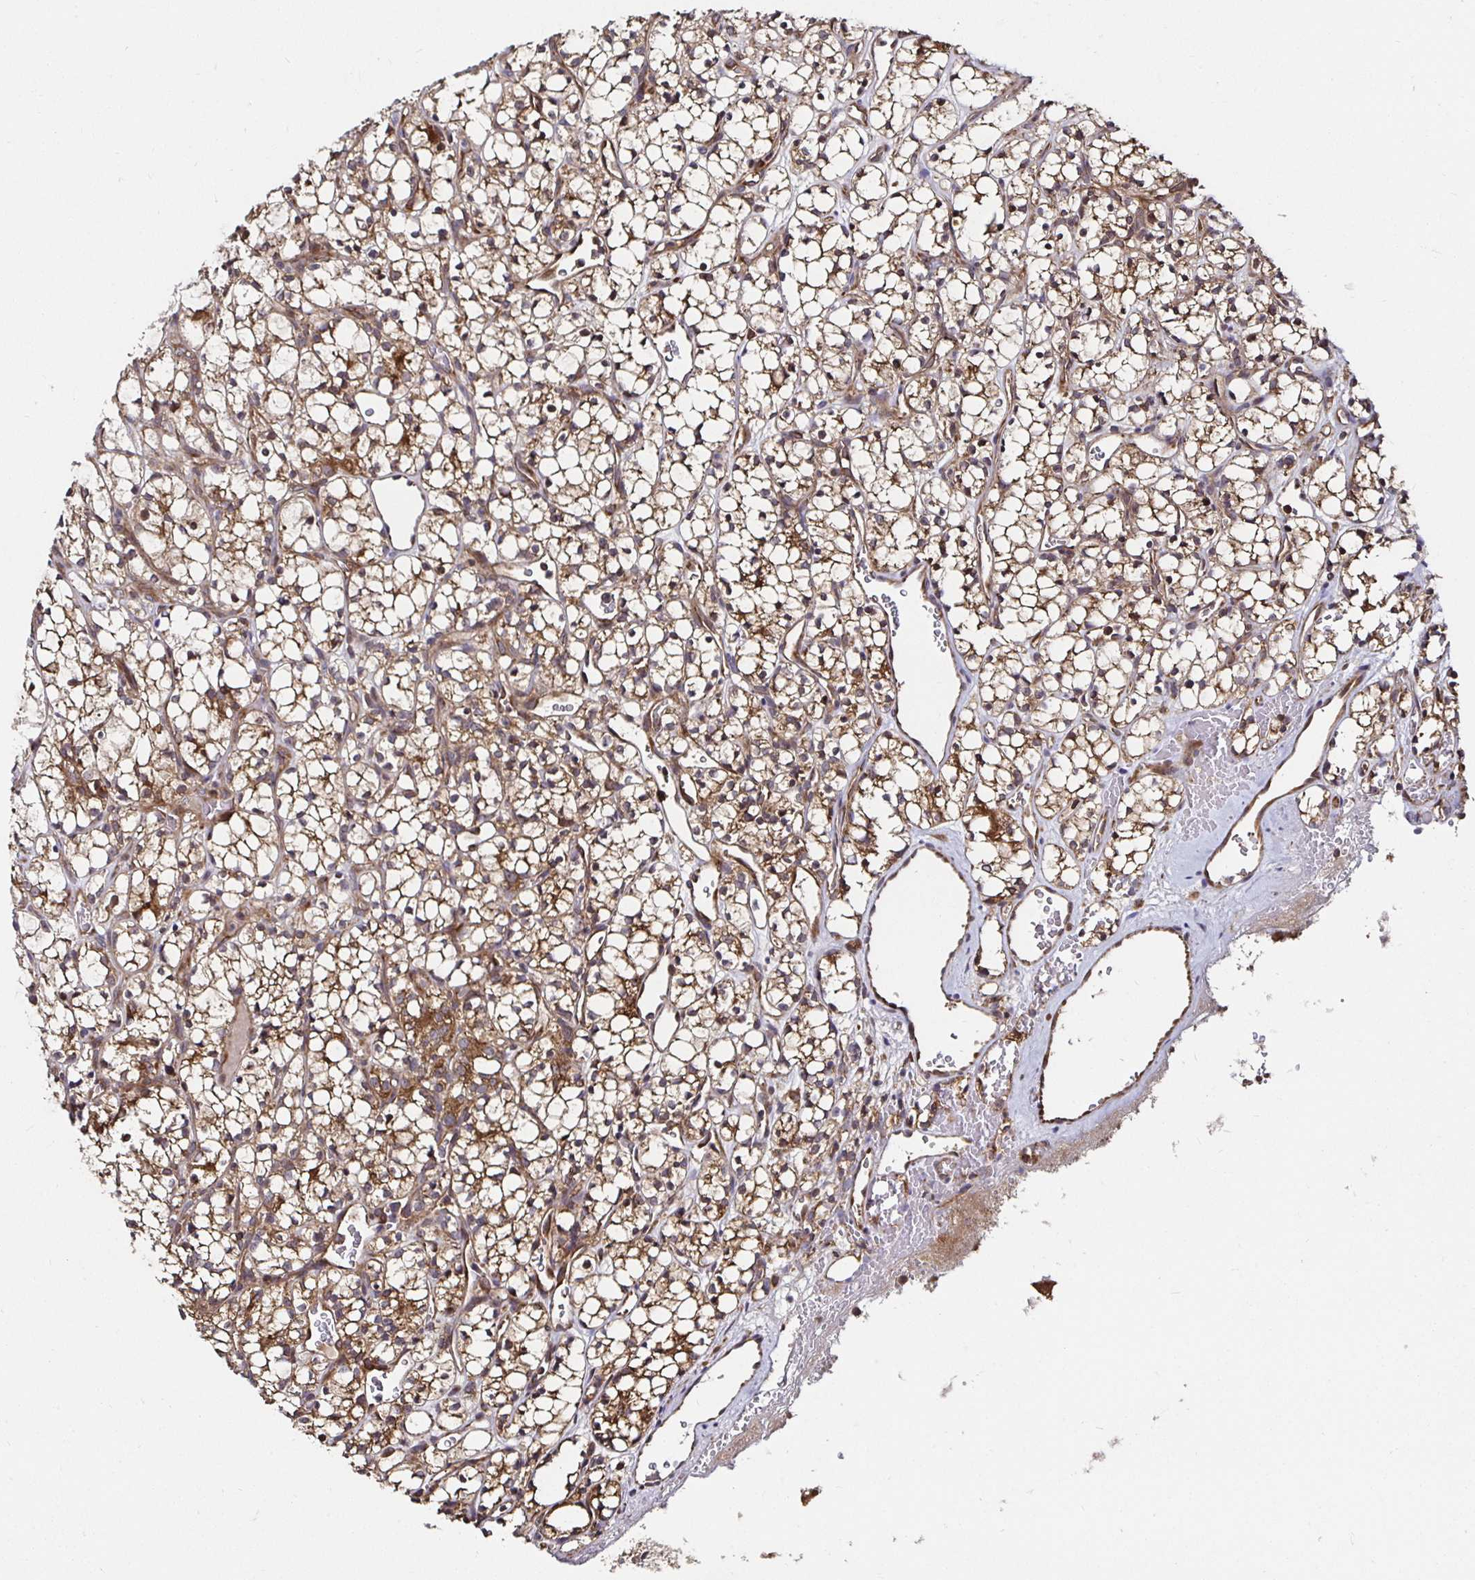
{"staining": {"intensity": "moderate", "quantity": ">75%", "location": "cytoplasmic/membranous"}, "tissue": "renal cancer", "cell_type": "Tumor cells", "image_type": "cancer", "snomed": [{"axis": "morphology", "description": "Adenocarcinoma, NOS"}, {"axis": "topography", "description": "Kidney"}], "caption": "Adenocarcinoma (renal) stained with a protein marker exhibits moderate staining in tumor cells.", "gene": "MLST8", "patient": {"sex": "female", "age": 69}}